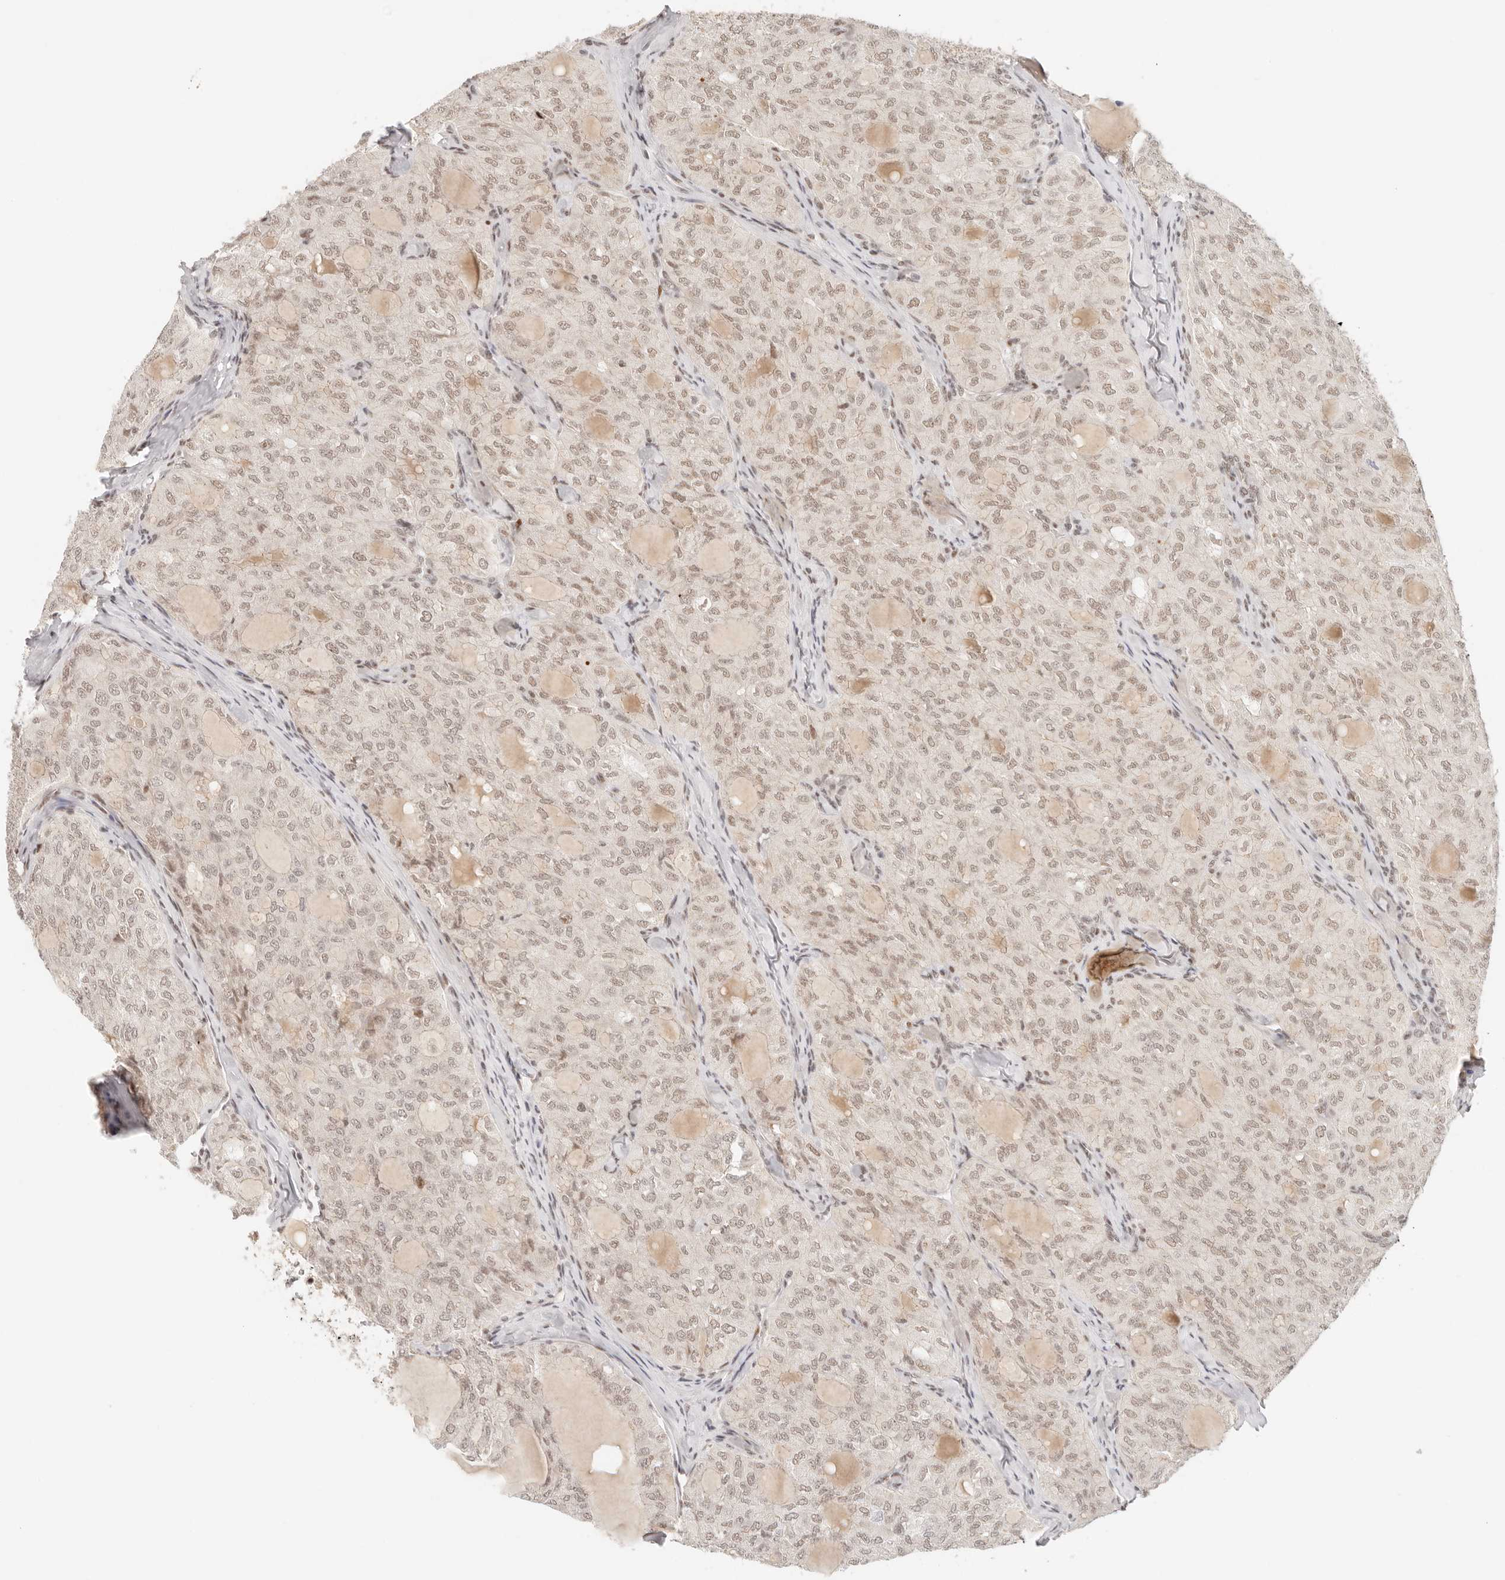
{"staining": {"intensity": "weak", "quantity": "25%-75%", "location": "nuclear"}, "tissue": "thyroid cancer", "cell_type": "Tumor cells", "image_type": "cancer", "snomed": [{"axis": "morphology", "description": "Follicular adenoma carcinoma, NOS"}, {"axis": "topography", "description": "Thyroid gland"}], "caption": "A brown stain highlights weak nuclear staining of a protein in follicular adenoma carcinoma (thyroid) tumor cells.", "gene": "HOXC5", "patient": {"sex": "male", "age": 75}}